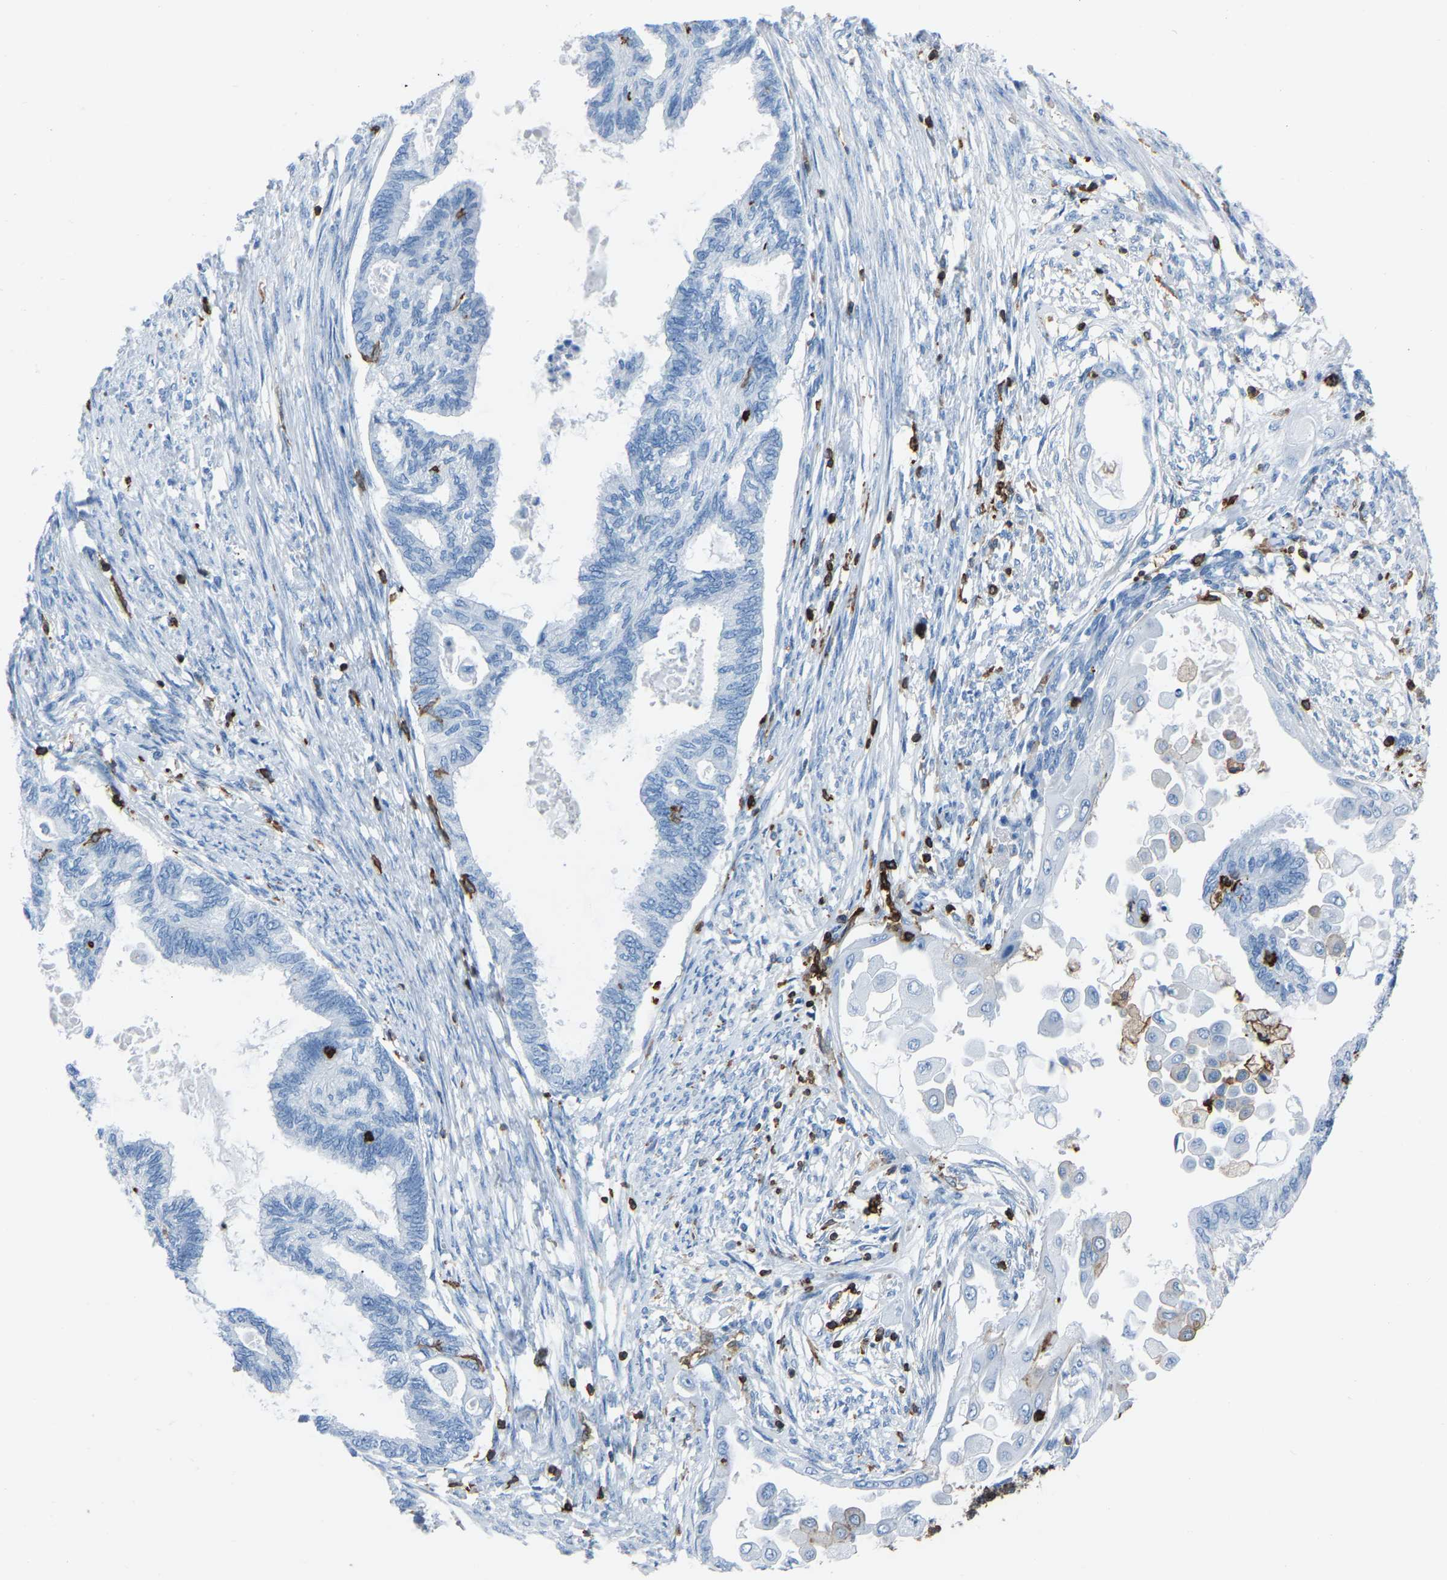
{"staining": {"intensity": "negative", "quantity": "none", "location": "none"}, "tissue": "cervical cancer", "cell_type": "Tumor cells", "image_type": "cancer", "snomed": [{"axis": "morphology", "description": "Normal tissue, NOS"}, {"axis": "morphology", "description": "Adenocarcinoma, NOS"}, {"axis": "topography", "description": "Cervix"}, {"axis": "topography", "description": "Endometrium"}], "caption": "Immunohistochemical staining of adenocarcinoma (cervical) shows no significant staining in tumor cells.", "gene": "LSP1", "patient": {"sex": "female", "age": 86}}